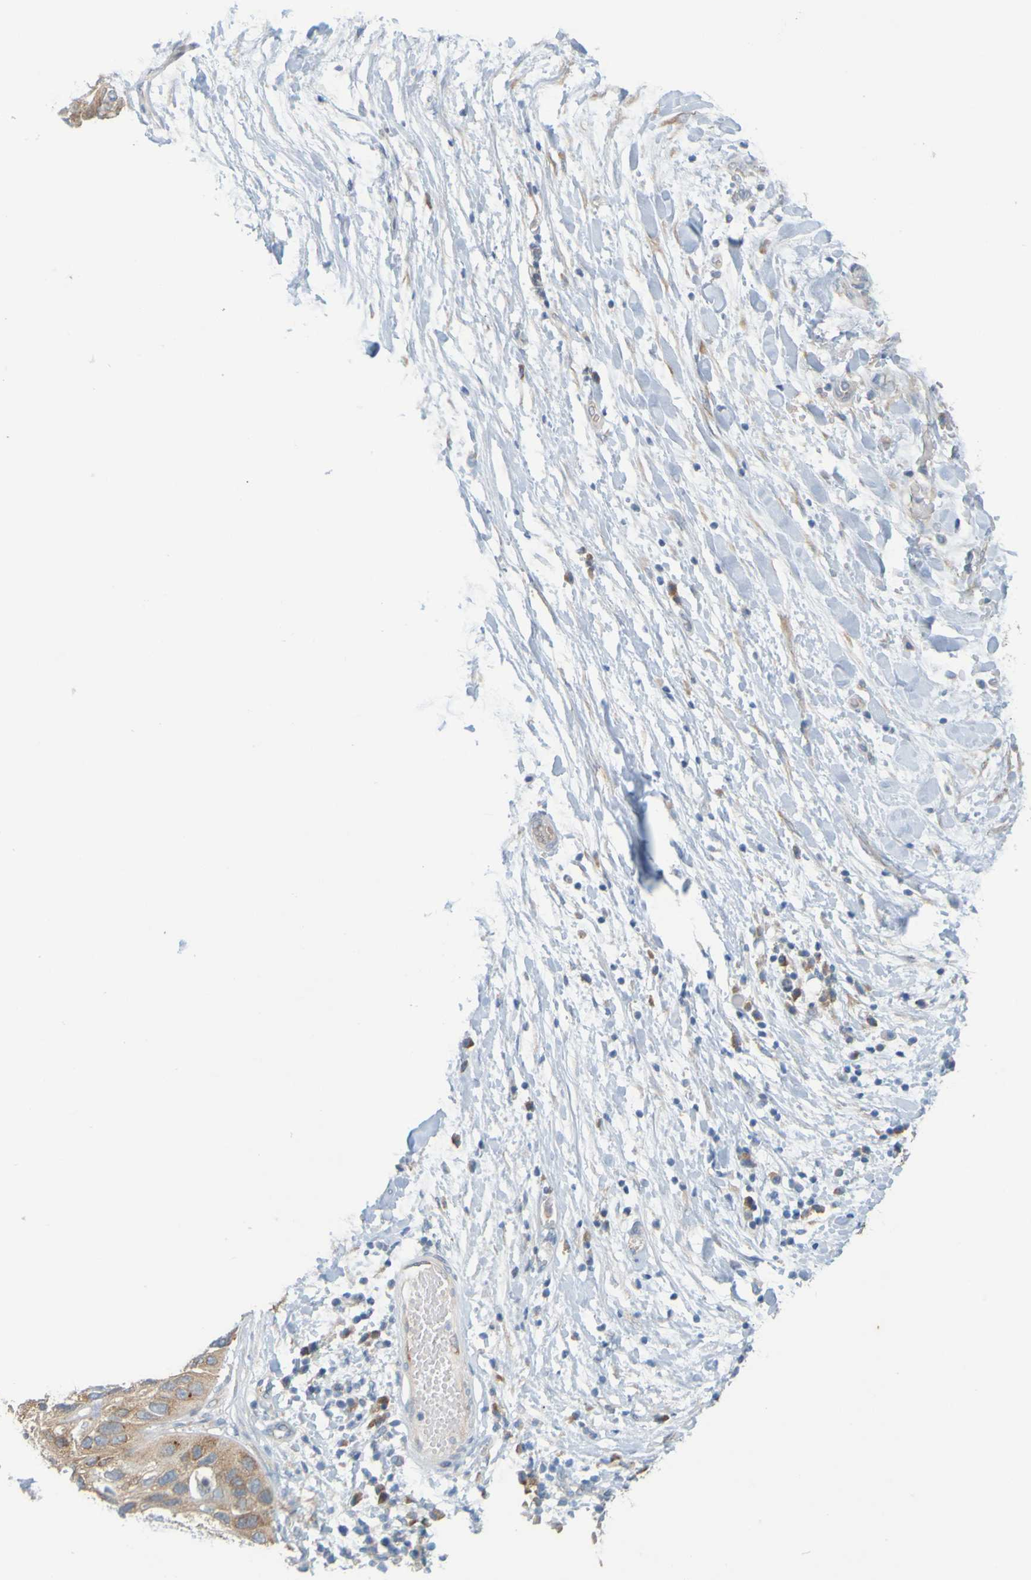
{"staining": {"intensity": "moderate", "quantity": "25%-75%", "location": "cytoplasmic/membranous,nuclear"}, "tissue": "lung cancer", "cell_type": "Tumor cells", "image_type": "cancer", "snomed": [{"axis": "morphology", "description": "Inflammation, NOS"}, {"axis": "morphology", "description": "Squamous cell carcinoma, NOS"}, {"axis": "topography", "description": "Lymph node"}, {"axis": "topography", "description": "Soft tissue"}, {"axis": "topography", "description": "Lung"}], "caption": "Human lung cancer stained for a protein (brown) demonstrates moderate cytoplasmic/membranous and nuclear positive staining in approximately 25%-75% of tumor cells.", "gene": "MOGS", "patient": {"sex": "male", "age": 66}}